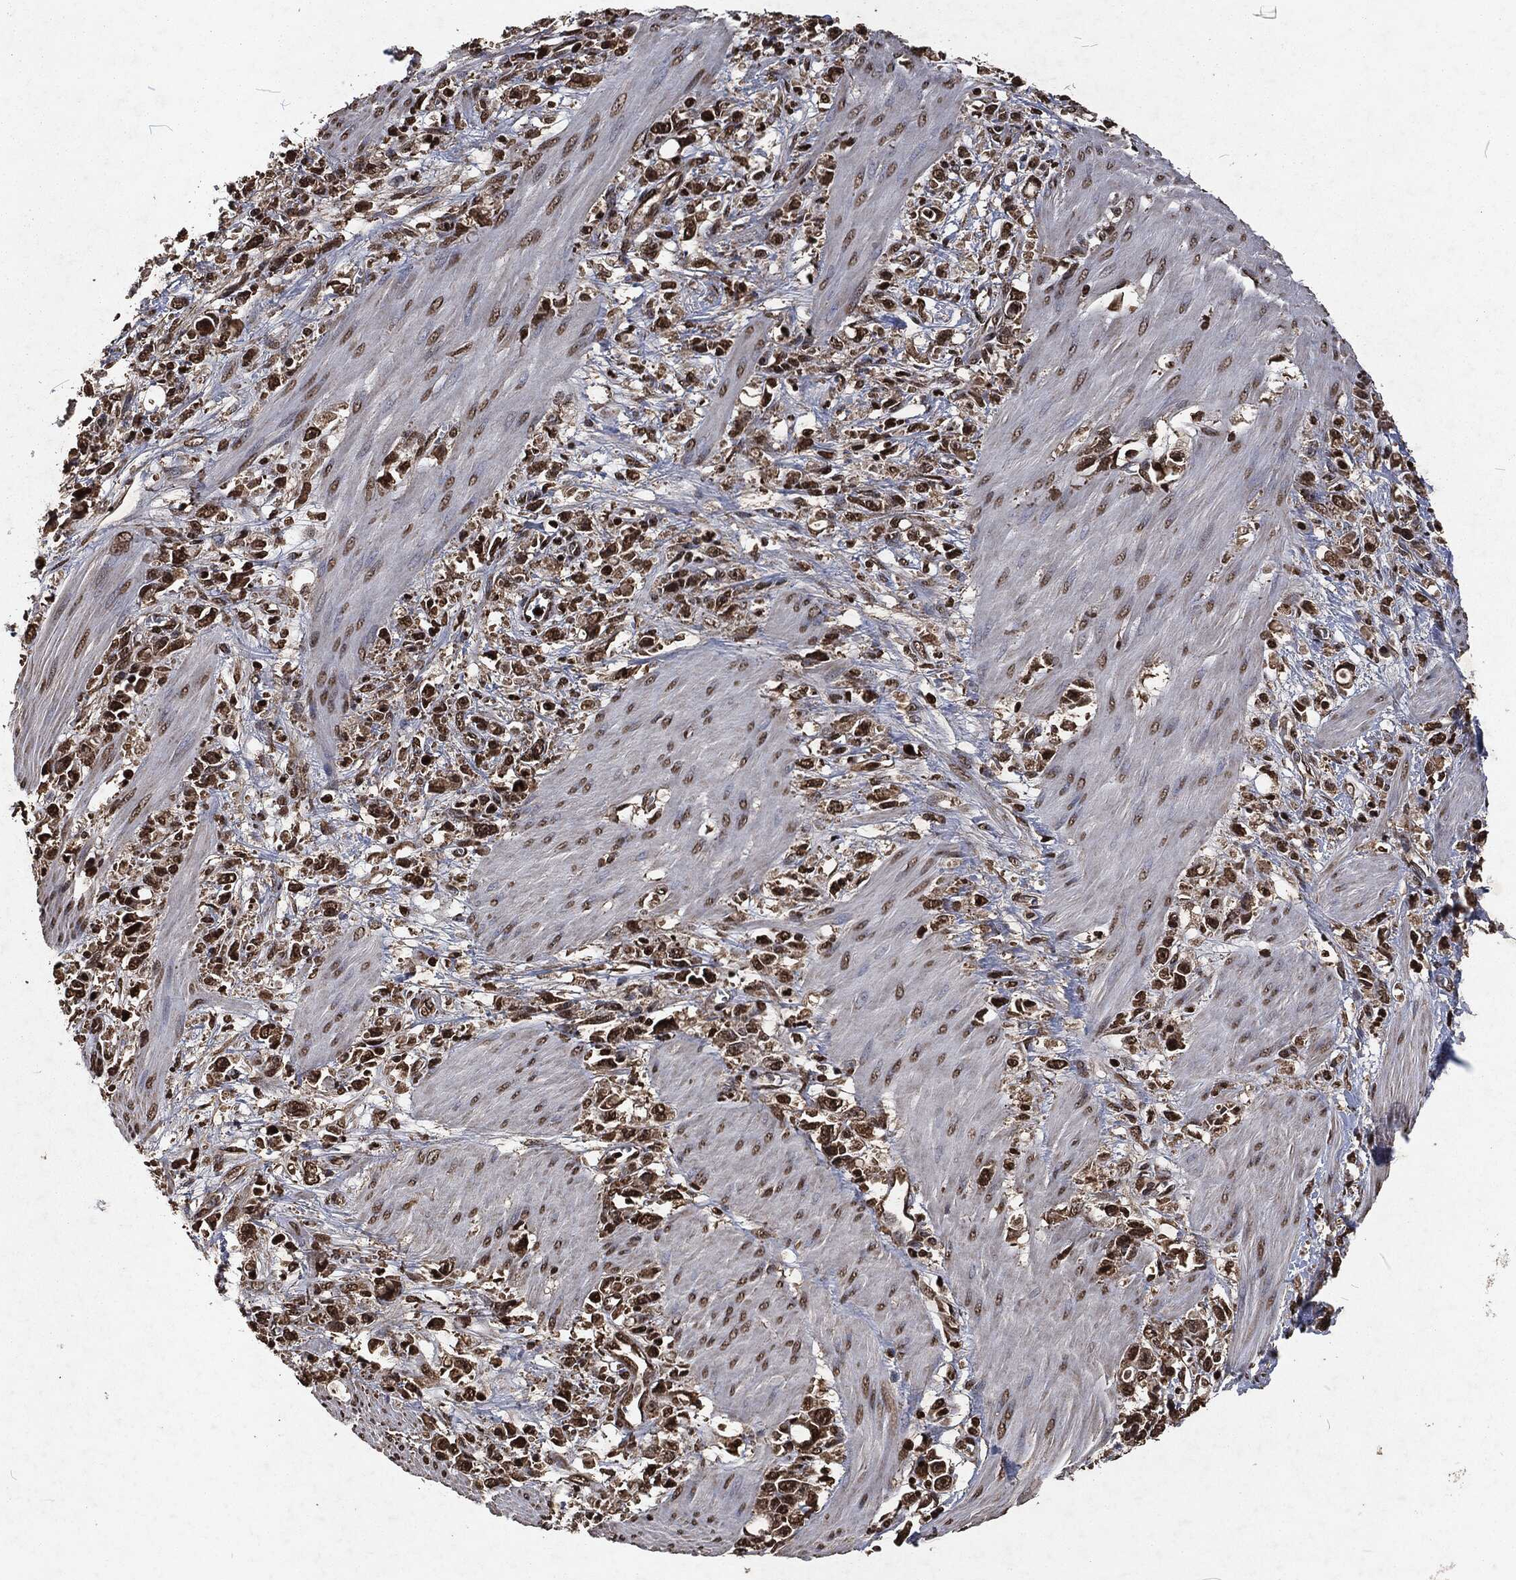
{"staining": {"intensity": "strong", "quantity": "25%-75%", "location": "nuclear"}, "tissue": "stomach cancer", "cell_type": "Tumor cells", "image_type": "cancer", "snomed": [{"axis": "morphology", "description": "Adenocarcinoma, NOS"}, {"axis": "topography", "description": "Stomach"}], "caption": "This image reveals IHC staining of stomach cancer (adenocarcinoma), with high strong nuclear staining in approximately 25%-75% of tumor cells.", "gene": "SNAI1", "patient": {"sex": "female", "age": 59}}